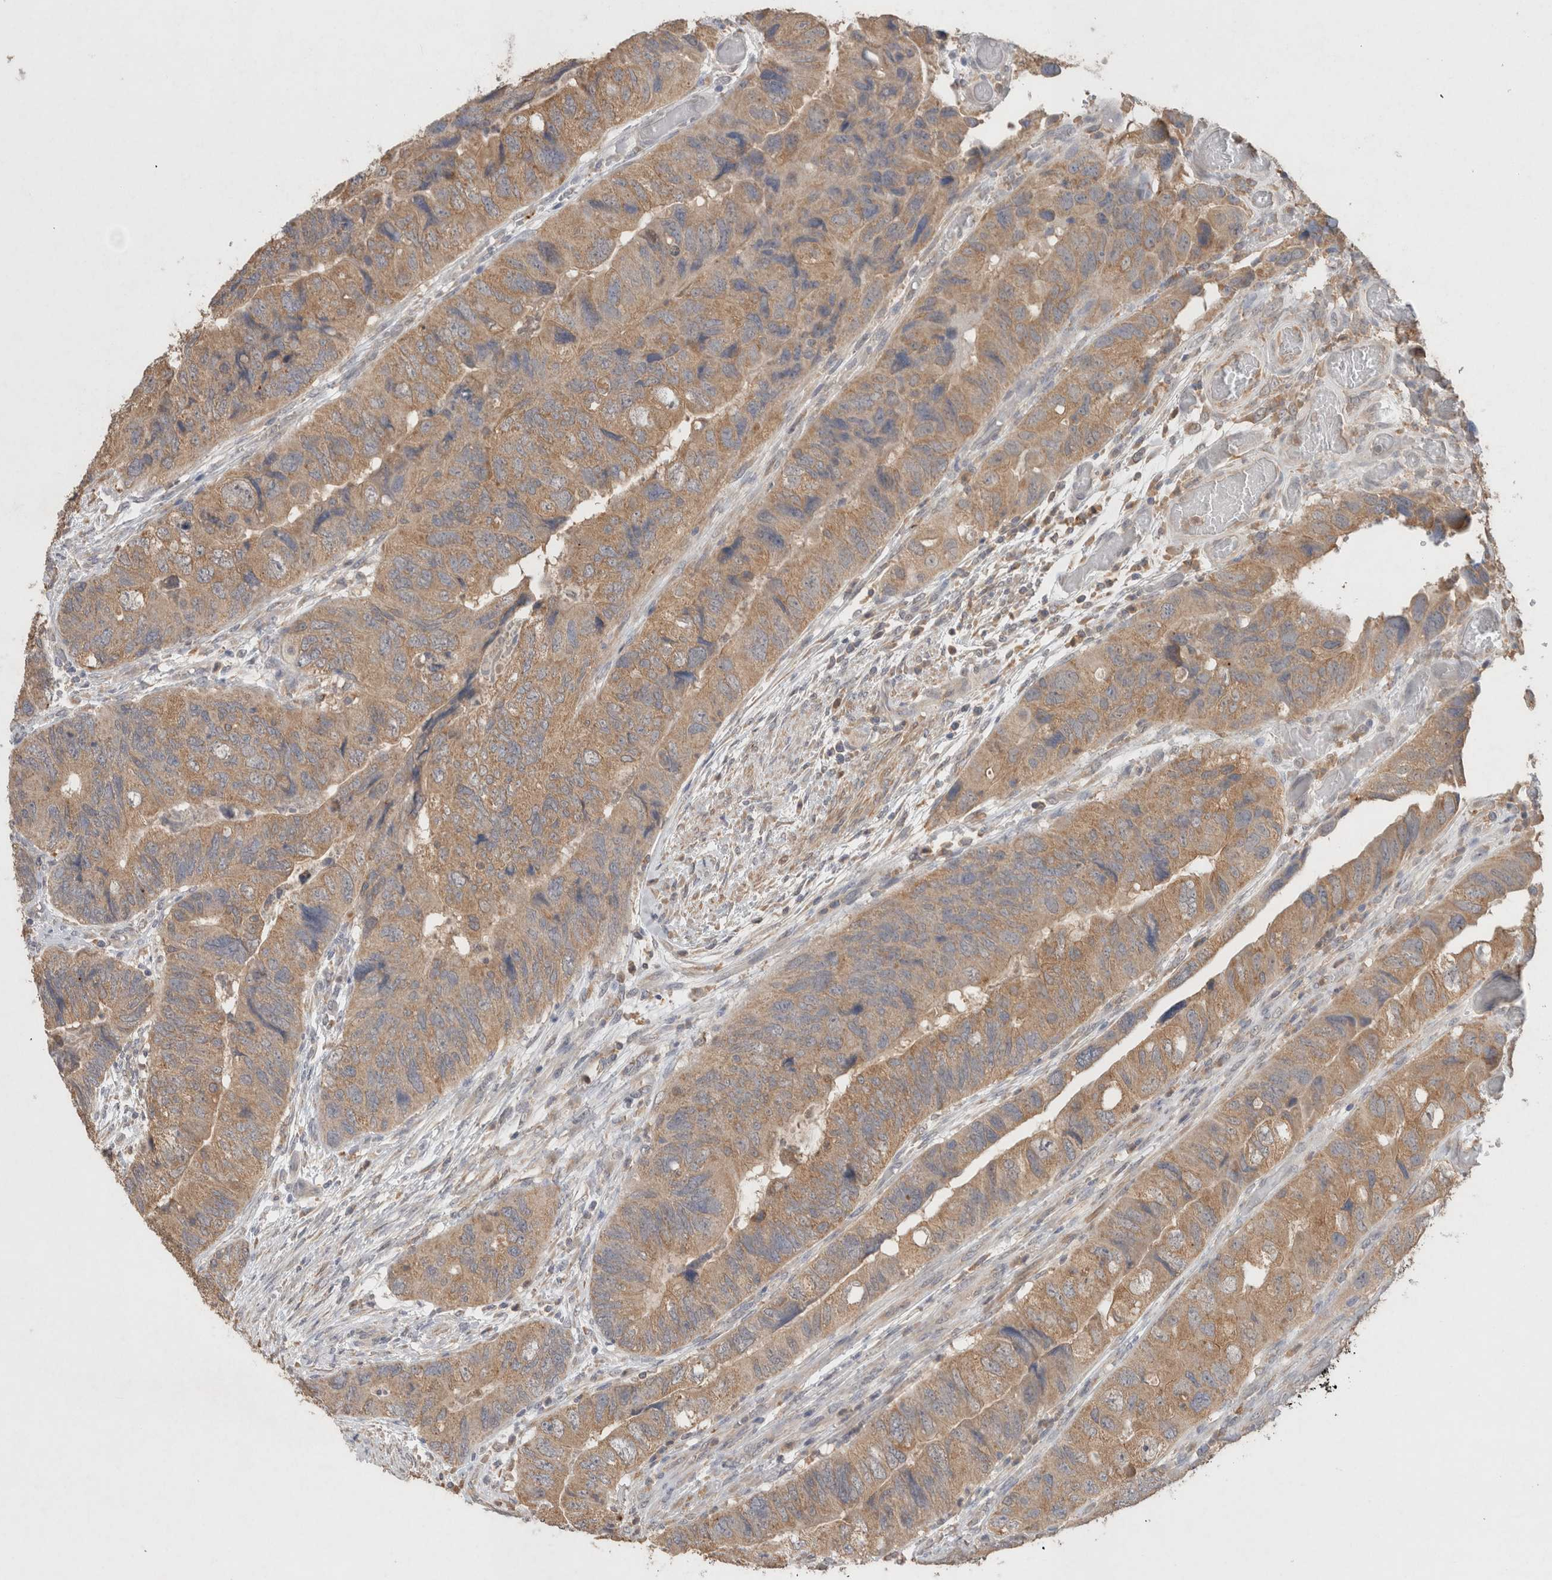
{"staining": {"intensity": "moderate", "quantity": ">75%", "location": "cytoplasmic/membranous"}, "tissue": "colorectal cancer", "cell_type": "Tumor cells", "image_type": "cancer", "snomed": [{"axis": "morphology", "description": "Adenocarcinoma, NOS"}, {"axis": "topography", "description": "Rectum"}], "caption": "Immunohistochemistry (IHC) histopathology image of neoplastic tissue: adenocarcinoma (colorectal) stained using immunohistochemistry exhibits medium levels of moderate protein expression localized specifically in the cytoplasmic/membranous of tumor cells, appearing as a cytoplasmic/membranous brown color.", "gene": "RAB14", "patient": {"sex": "male", "age": 63}}